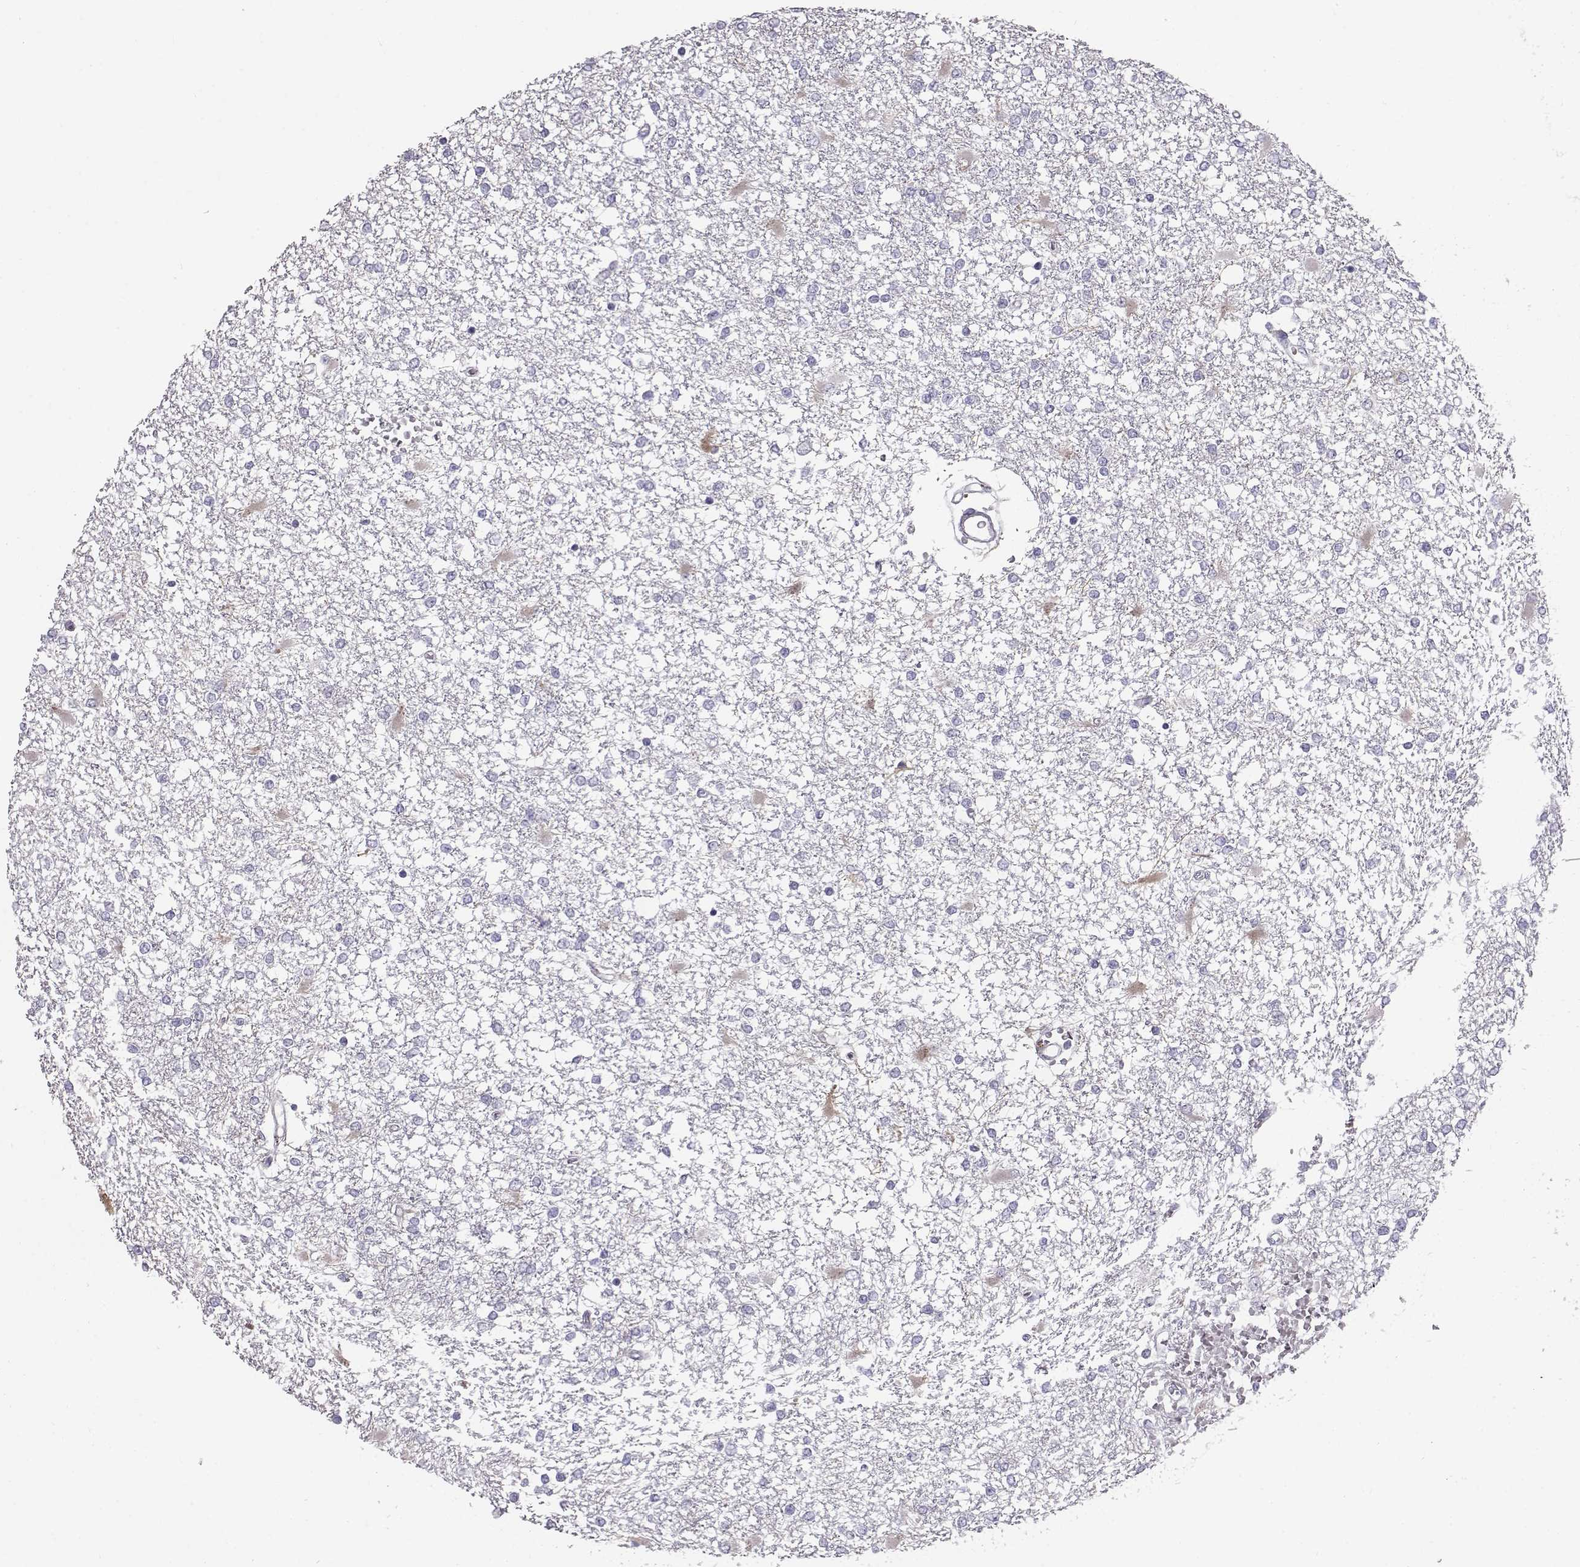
{"staining": {"intensity": "negative", "quantity": "none", "location": "none"}, "tissue": "glioma", "cell_type": "Tumor cells", "image_type": "cancer", "snomed": [{"axis": "morphology", "description": "Glioma, malignant, High grade"}, {"axis": "topography", "description": "Cerebral cortex"}], "caption": "An IHC histopathology image of malignant glioma (high-grade) is shown. There is no staining in tumor cells of malignant glioma (high-grade).", "gene": "GPR26", "patient": {"sex": "male", "age": 79}}